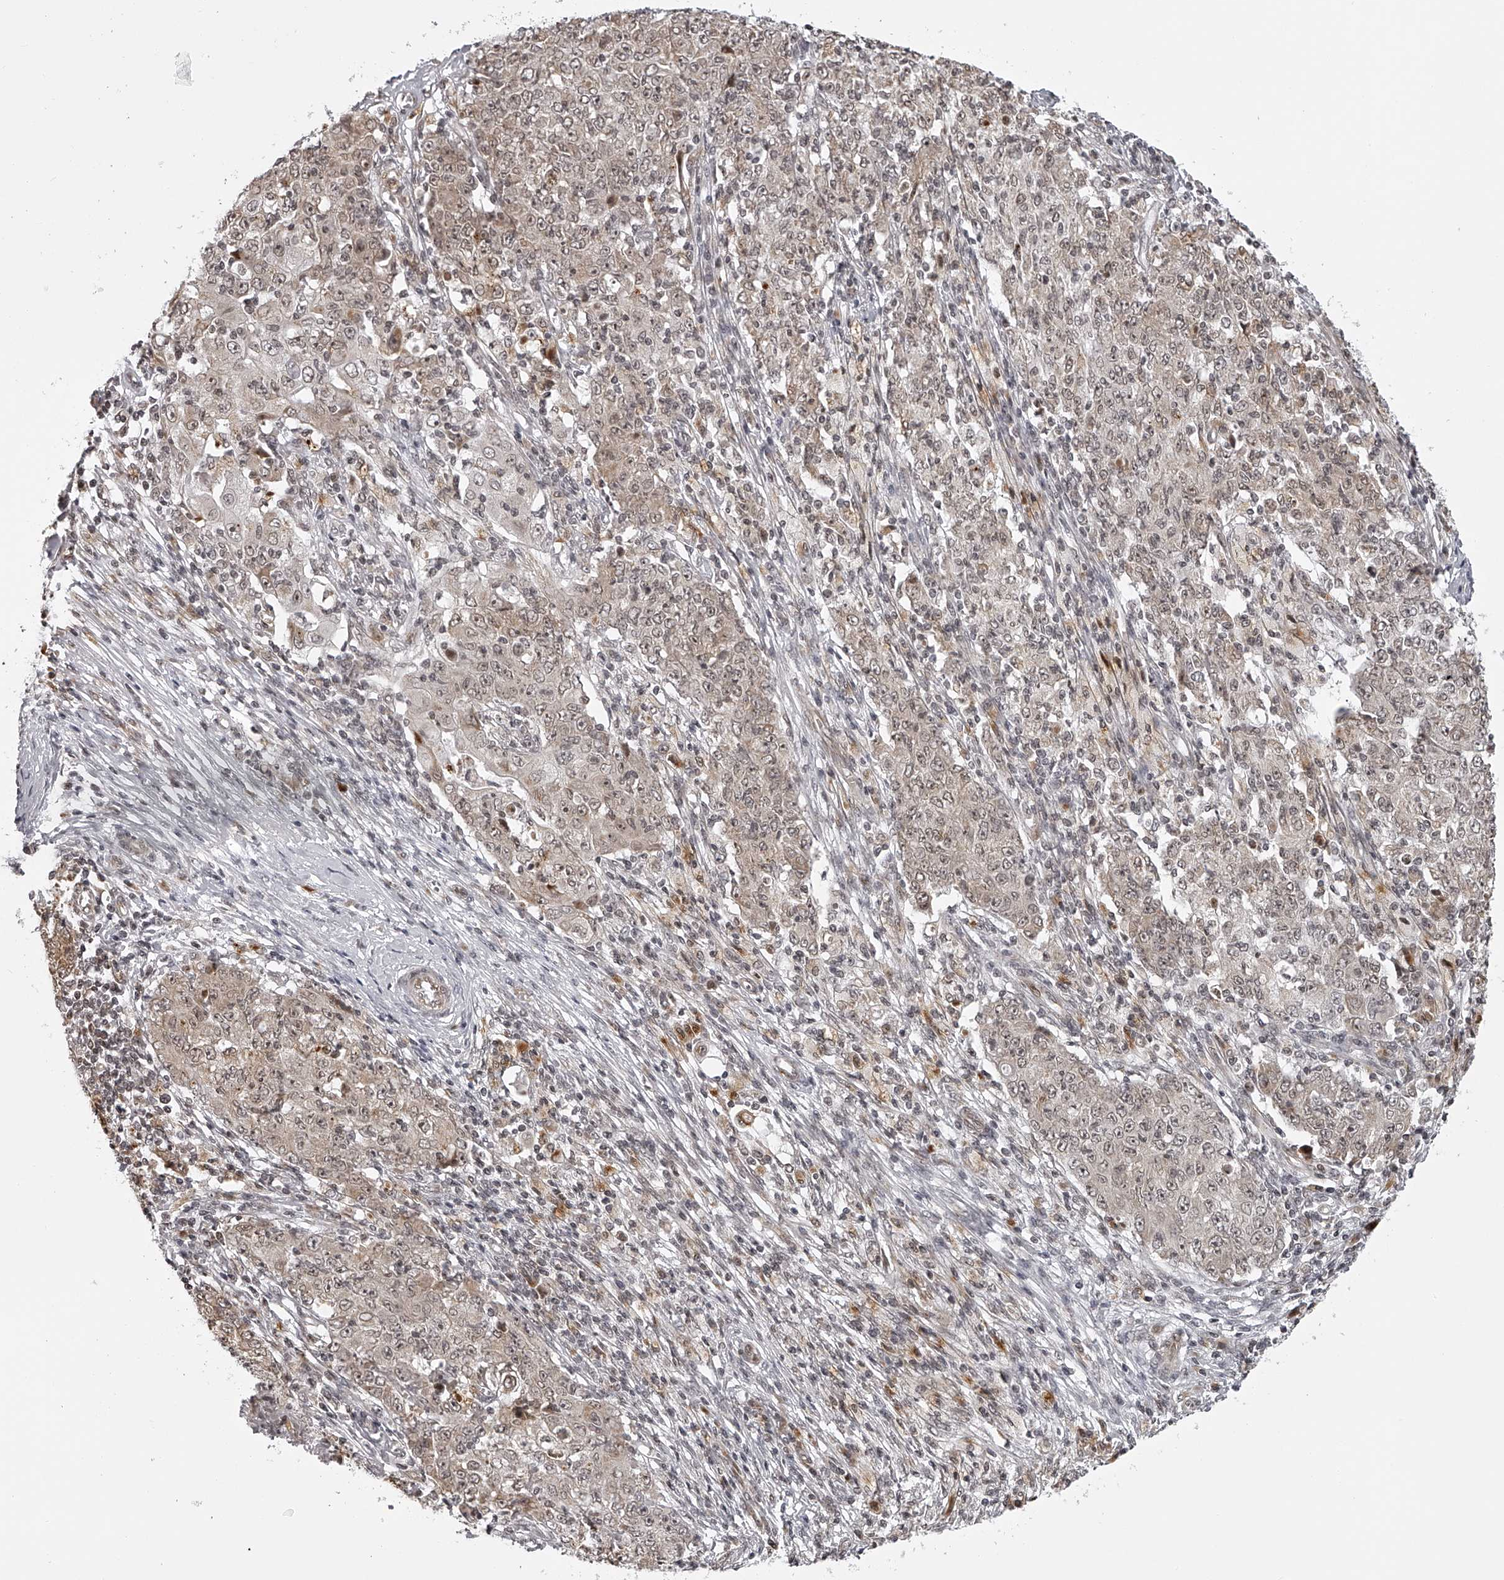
{"staining": {"intensity": "weak", "quantity": ">75%", "location": "cytoplasmic/membranous,nuclear"}, "tissue": "ovarian cancer", "cell_type": "Tumor cells", "image_type": "cancer", "snomed": [{"axis": "morphology", "description": "Carcinoma, endometroid"}, {"axis": "topography", "description": "Ovary"}], "caption": "DAB (3,3'-diaminobenzidine) immunohistochemical staining of human ovarian cancer reveals weak cytoplasmic/membranous and nuclear protein staining in approximately >75% of tumor cells.", "gene": "ODF2L", "patient": {"sex": "female", "age": 42}}